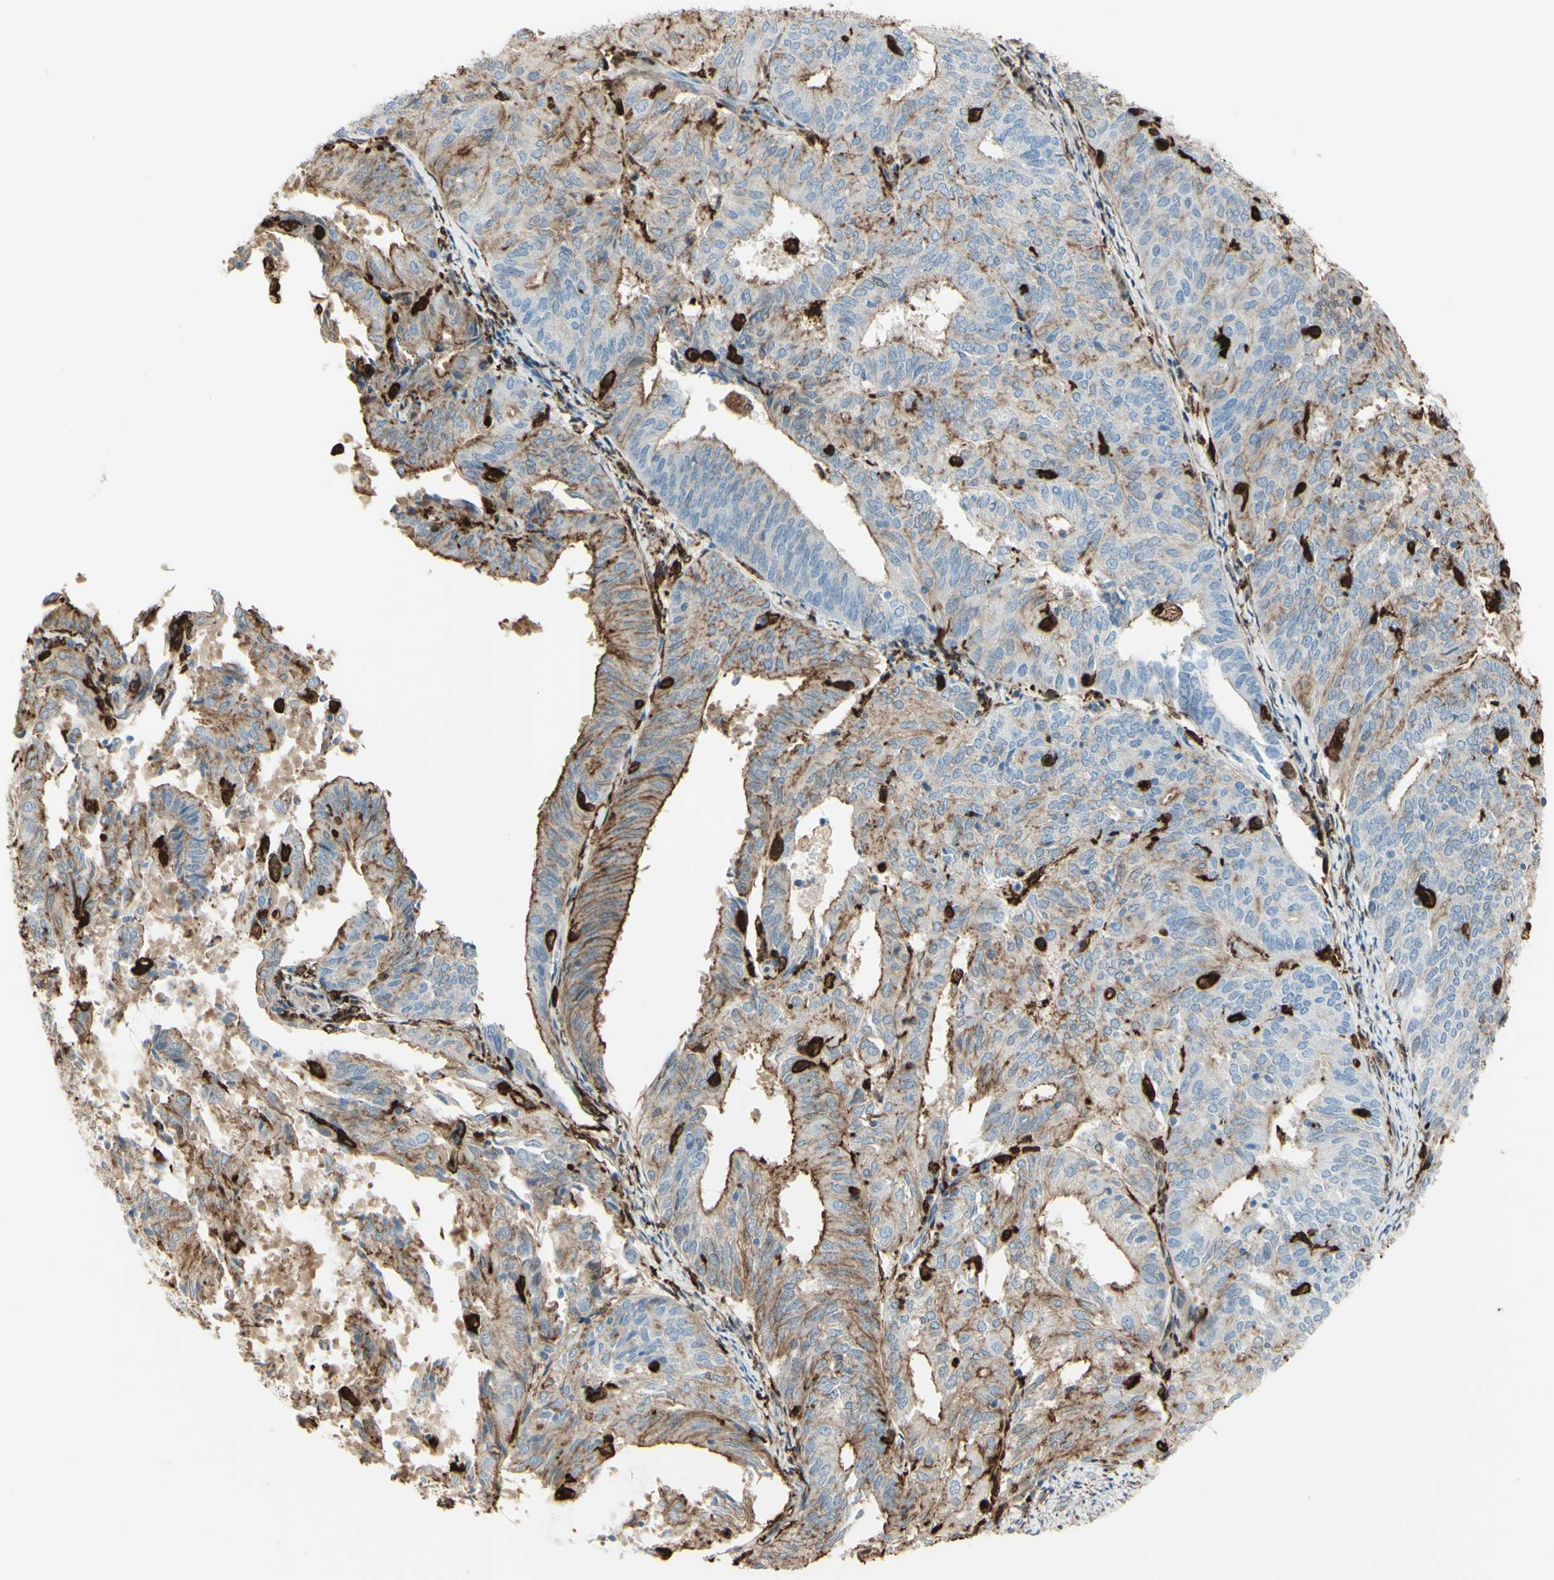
{"staining": {"intensity": "weak", "quantity": "25%-75%", "location": "cytoplasmic/membranous"}, "tissue": "endometrial cancer", "cell_type": "Tumor cells", "image_type": "cancer", "snomed": [{"axis": "morphology", "description": "Adenocarcinoma, NOS"}, {"axis": "topography", "description": "Uterus"}], "caption": "High-magnification brightfield microscopy of endometrial cancer stained with DAB (brown) and counterstained with hematoxylin (blue). tumor cells exhibit weak cytoplasmic/membranous staining is identified in about25%-75% of cells.", "gene": "GSN", "patient": {"sex": "female", "age": 60}}